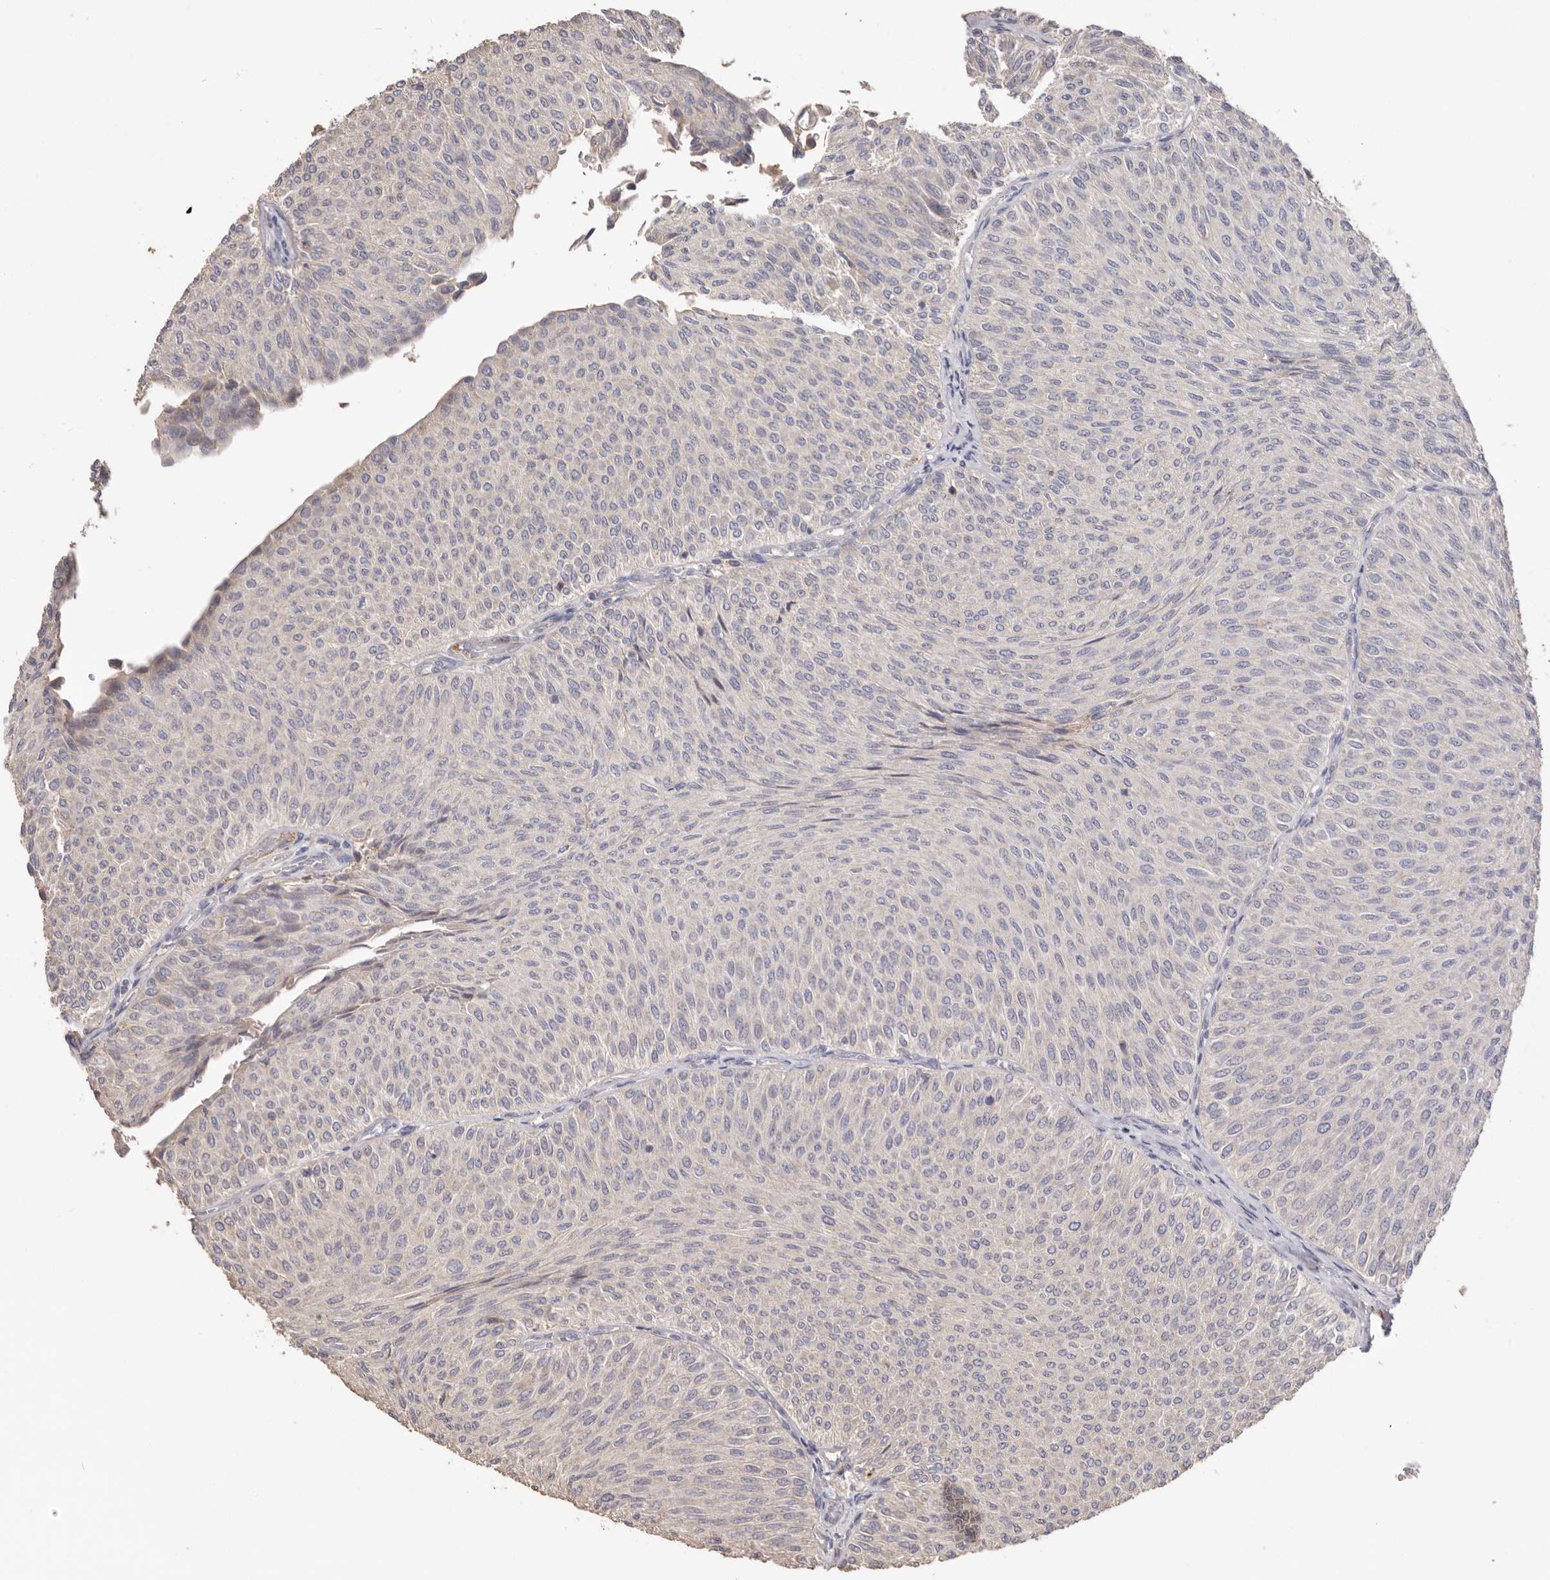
{"staining": {"intensity": "negative", "quantity": "none", "location": "none"}, "tissue": "urothelial cancer", "cell_type": "Tumor cells", "image_type": "cancer", "snomed": [{"axis": "morphology", "description": "Urothelial carcinoma, Low grade"}, {"axis": "topography", "description": "Urinary bladder"}], "caption": "DAB immunohistochemical staining of urothelial cancer displays no significant positivity in tumor cells.", "gene": "HCAR2", "patient": {"sex": "male", "age": 78}}